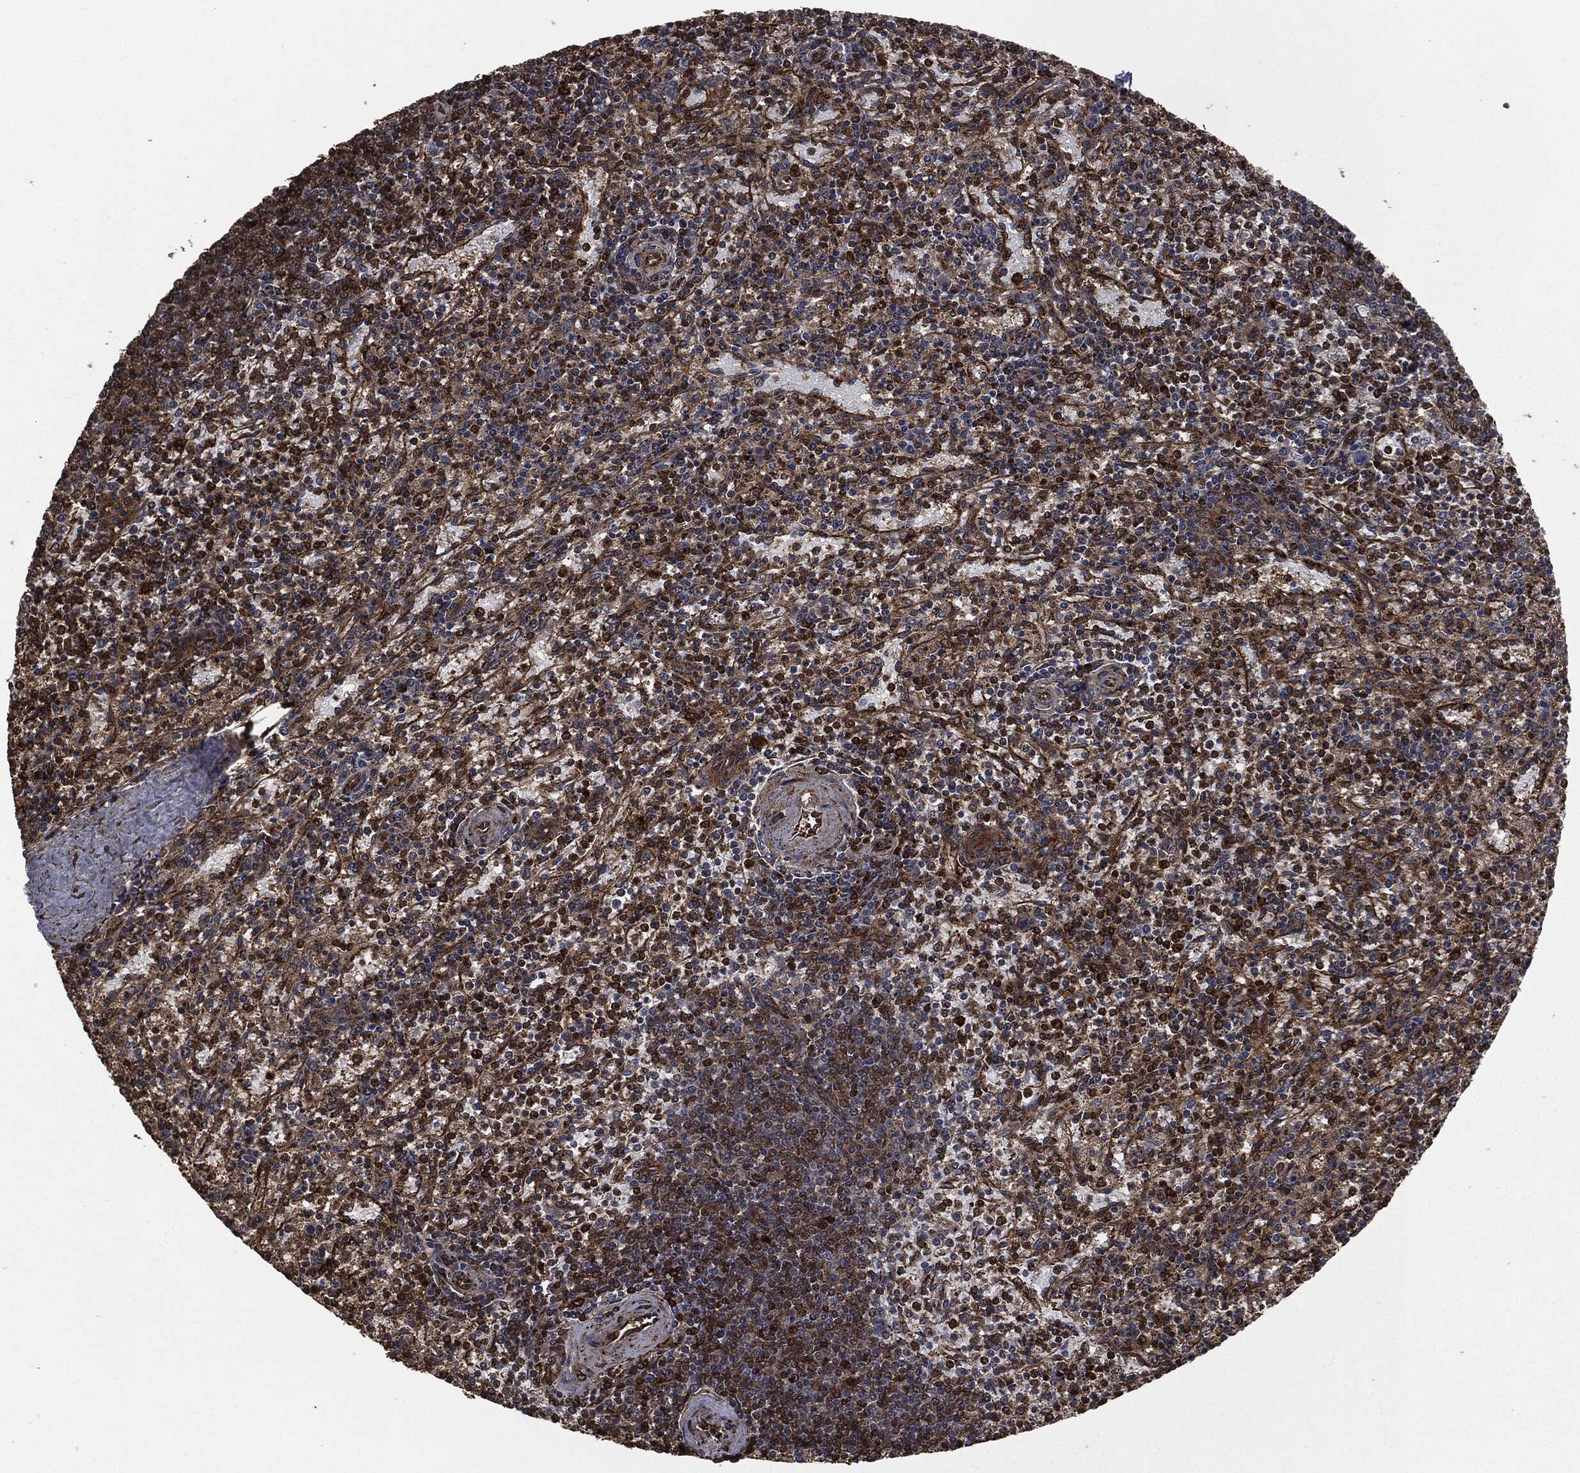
{"staining": {"intensity": "moderate", "quantity": "25%-75%", "location": "cytoplasmic/membranous"}, "tissue": "spleen", "cell_type": "Cells in red pulp", "image_type": "normal", "snomed": [{"axis": "morphology", "description": "Normal tissue, NOS"}, {"axis": "topography", "description": "Spleen"}], "caption": "Brown immunohistochemical staining in unremarkable human spleen displays moderate cytoplasmic/membranous expression in approximately 25%-75% of cells in red pulp. The protein of interest is stained brown, and the nuclei are stained in blue (DAB IHC with brightfield microscopy, high magnification).", "gene": "HRAS", "patient": {"sex": "female", "age": 37}}